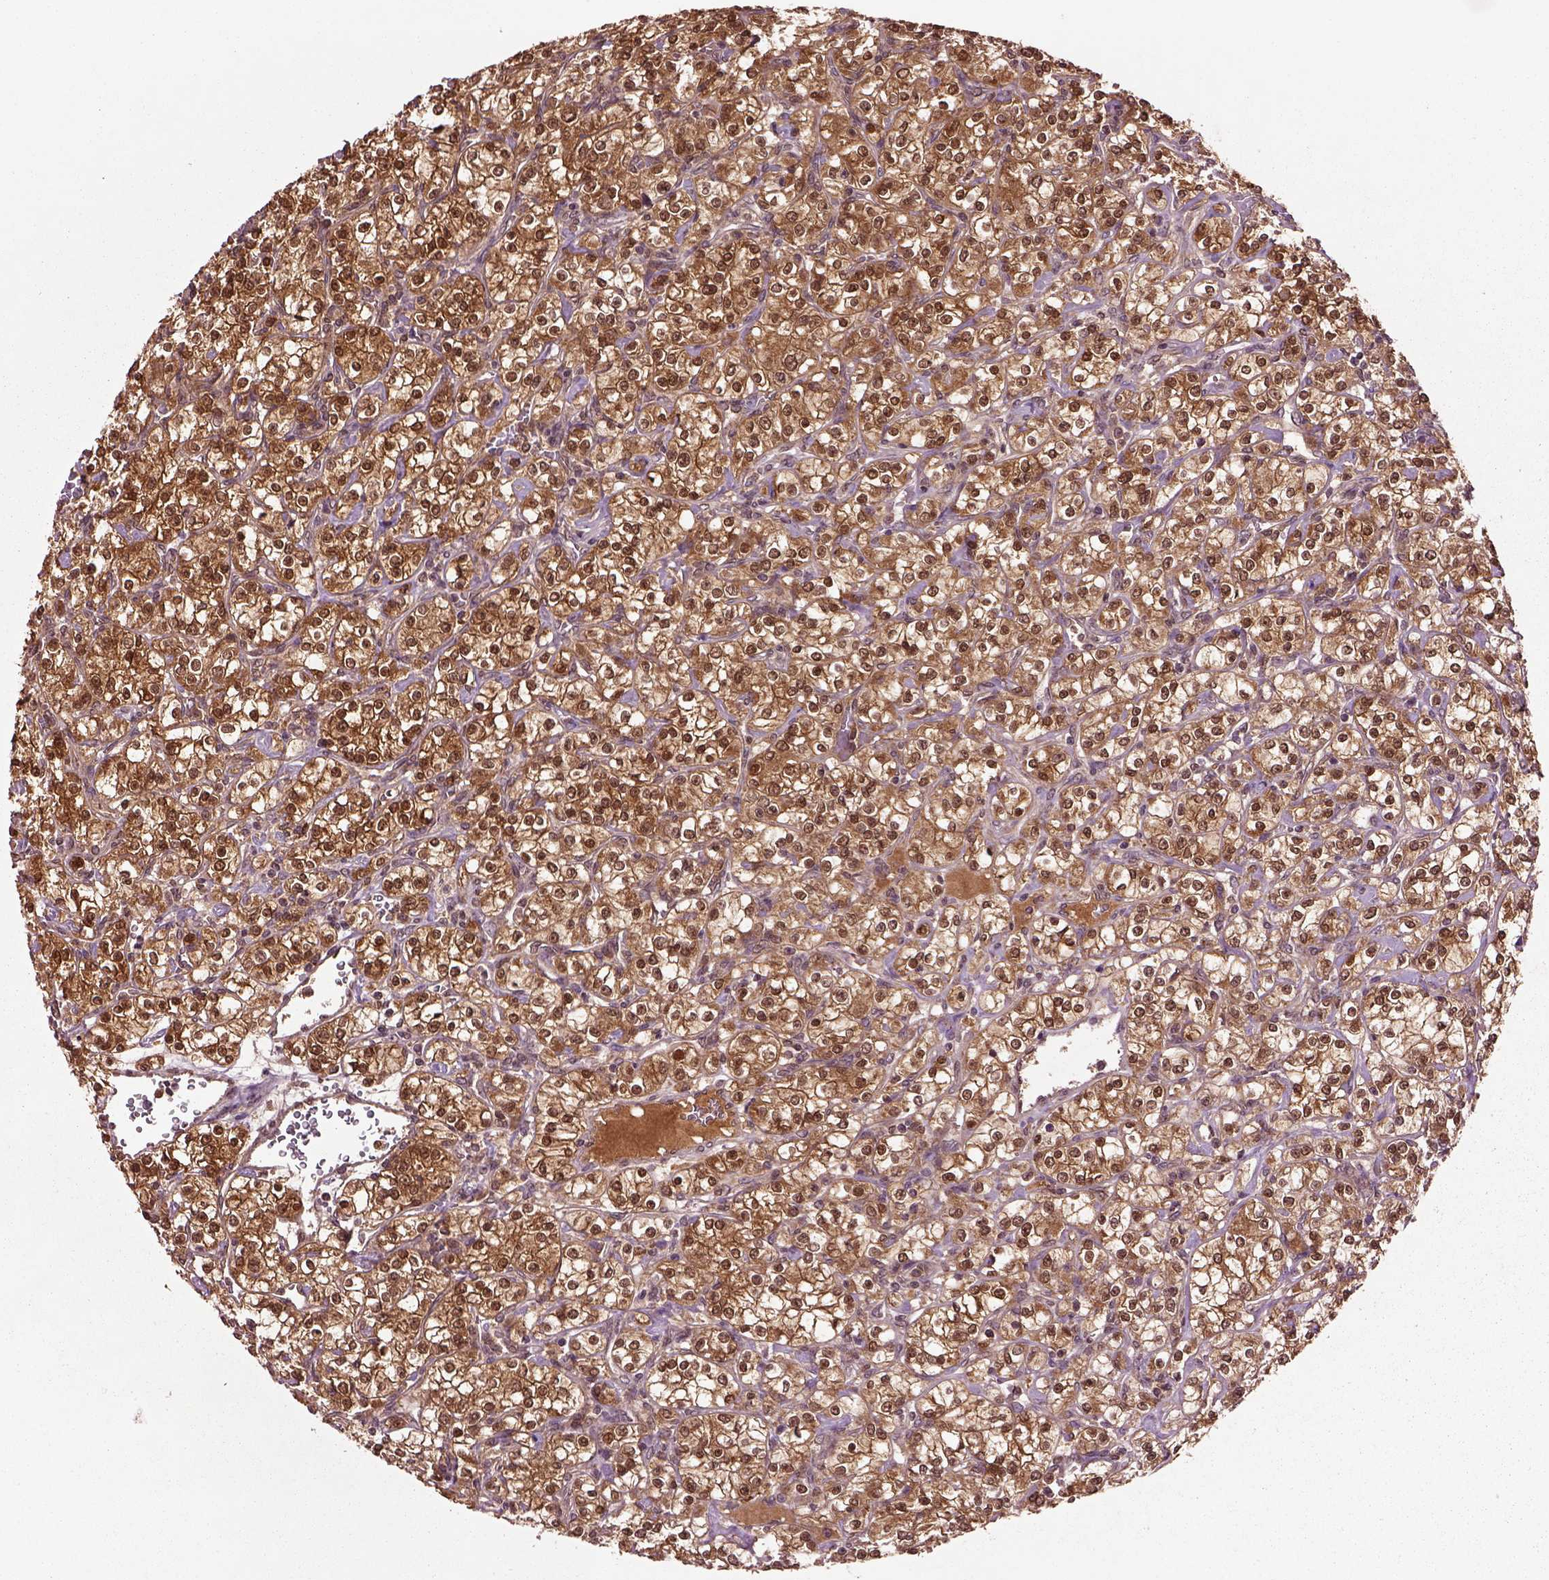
{"staining": {"intensity": "strong", "quantity": ">75%", "location": "cytoplasmic/membranous,nuclear"}, "tissue": "renal cancer", "cell_type": "Tumor cells", "image_type": "cancer", "snomed": [{"axis": "morphology", "description": "Adenocarcinoma, NOS"}, {"axis": "topography", "description": "Kidney"}], "caption": "This image demonstrates IHC staining of renal cancer (adenocarcinoma), with high strong cytoplasmic/membranous and nuclear expression in approximately >75% of tumor cells.", "gene": "MDP1", "patient": {"sex": "male", "age": 77}}